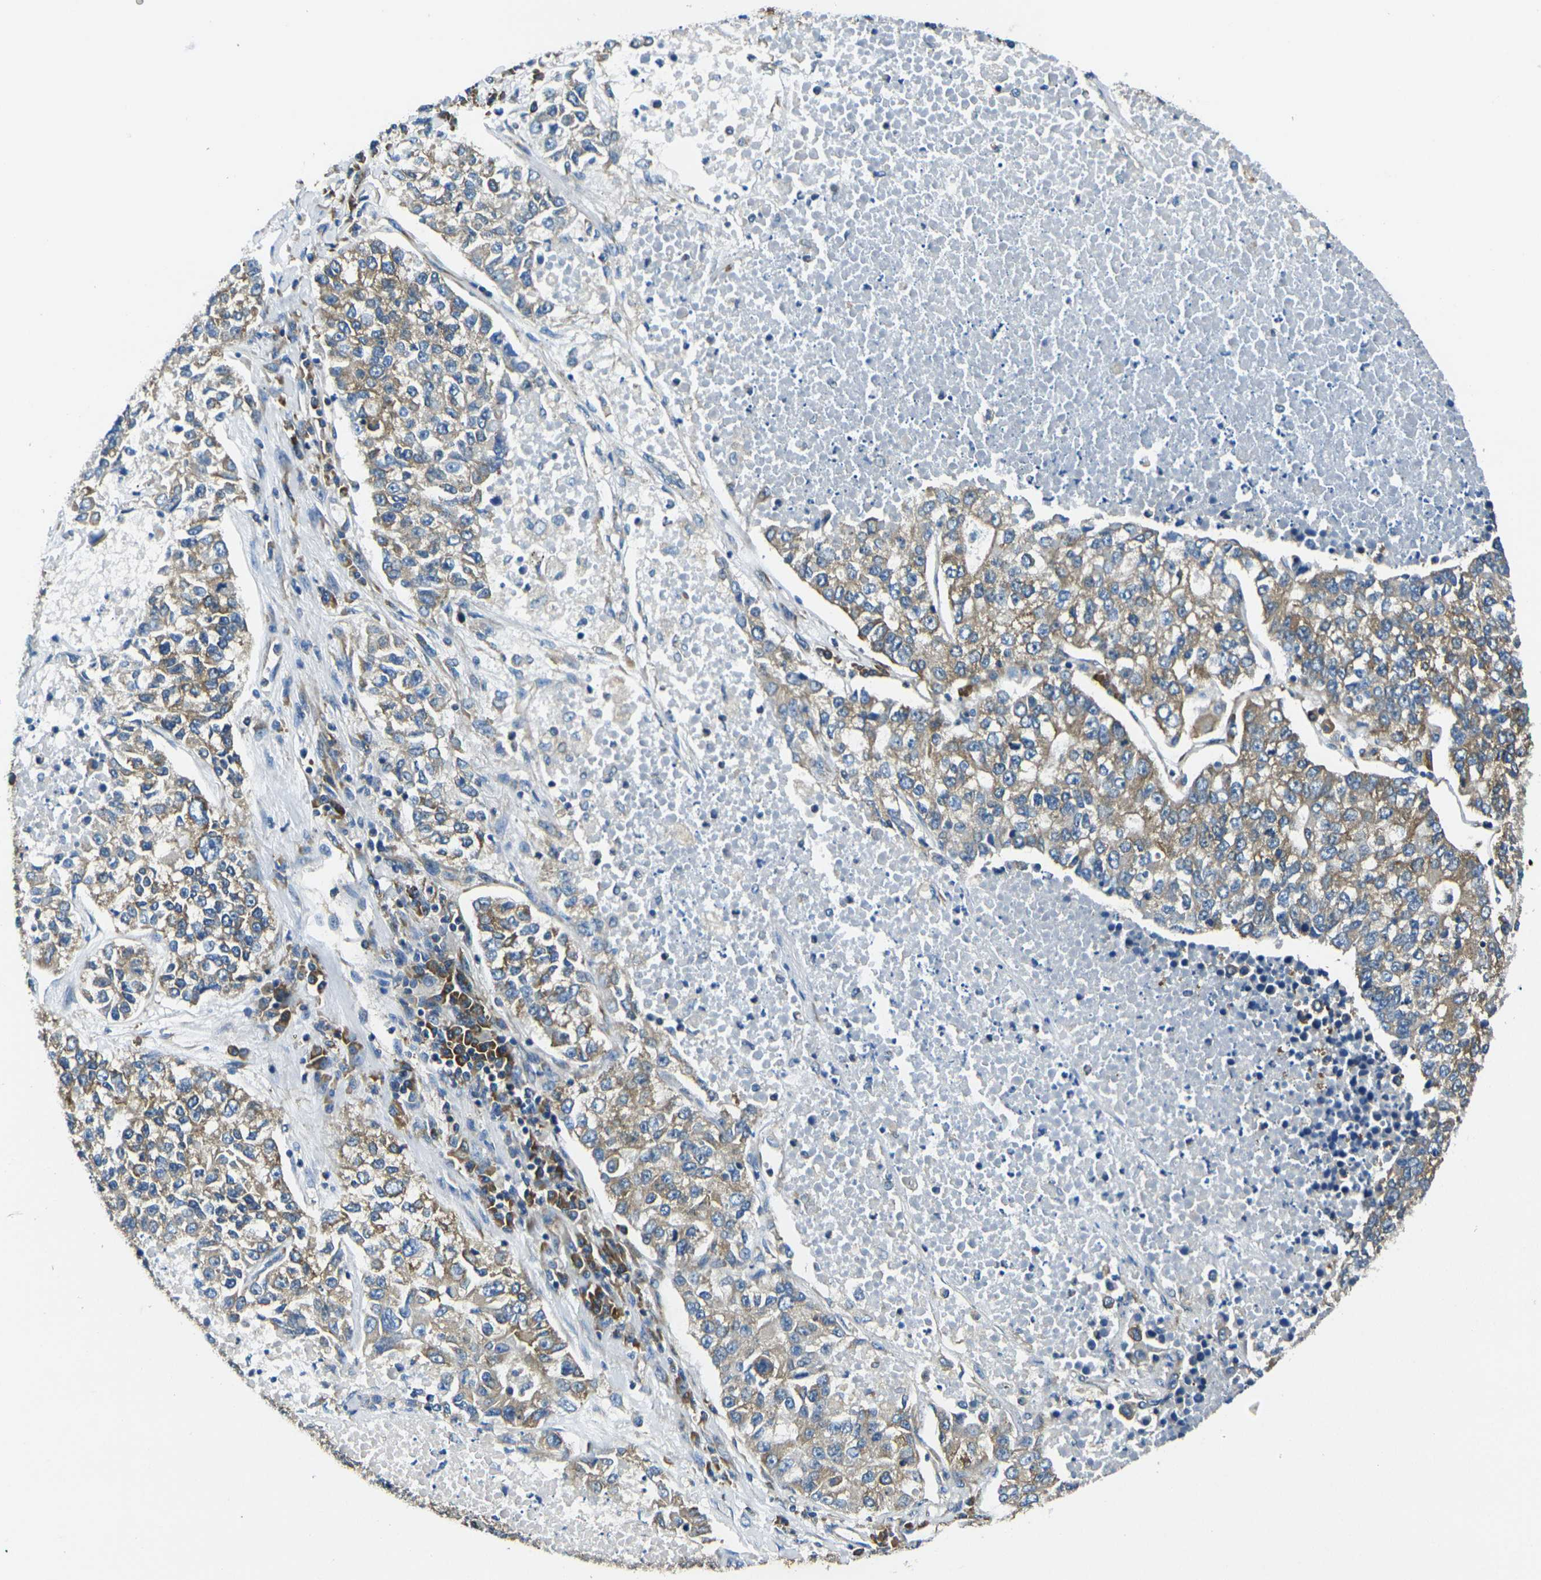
{"staining": {"intensity": "weak", "quantity": ">75%", "location": "cytoplasmic/membranous"}, "tissue": "lung cancer", "cell_type": "Tumor cells", "image_type": "cancer", "snomed": [{"axis": "morphology", "description": "Adenocarcinoma, NOS"}, {"axis": "topography", "description": "Lung"}], "caption": "Immunohistochemical staining of lung cancer reveals low levels of weak cytoplasmic/membranous protein staining in about >75% of tumor cells. The staining was performed using DAB, with brown indicating positive protein expression. Nuclei are stained blue with hematoxylin.", "gene": "RPSA", "patient": {"sex": "male", "age": 49}}